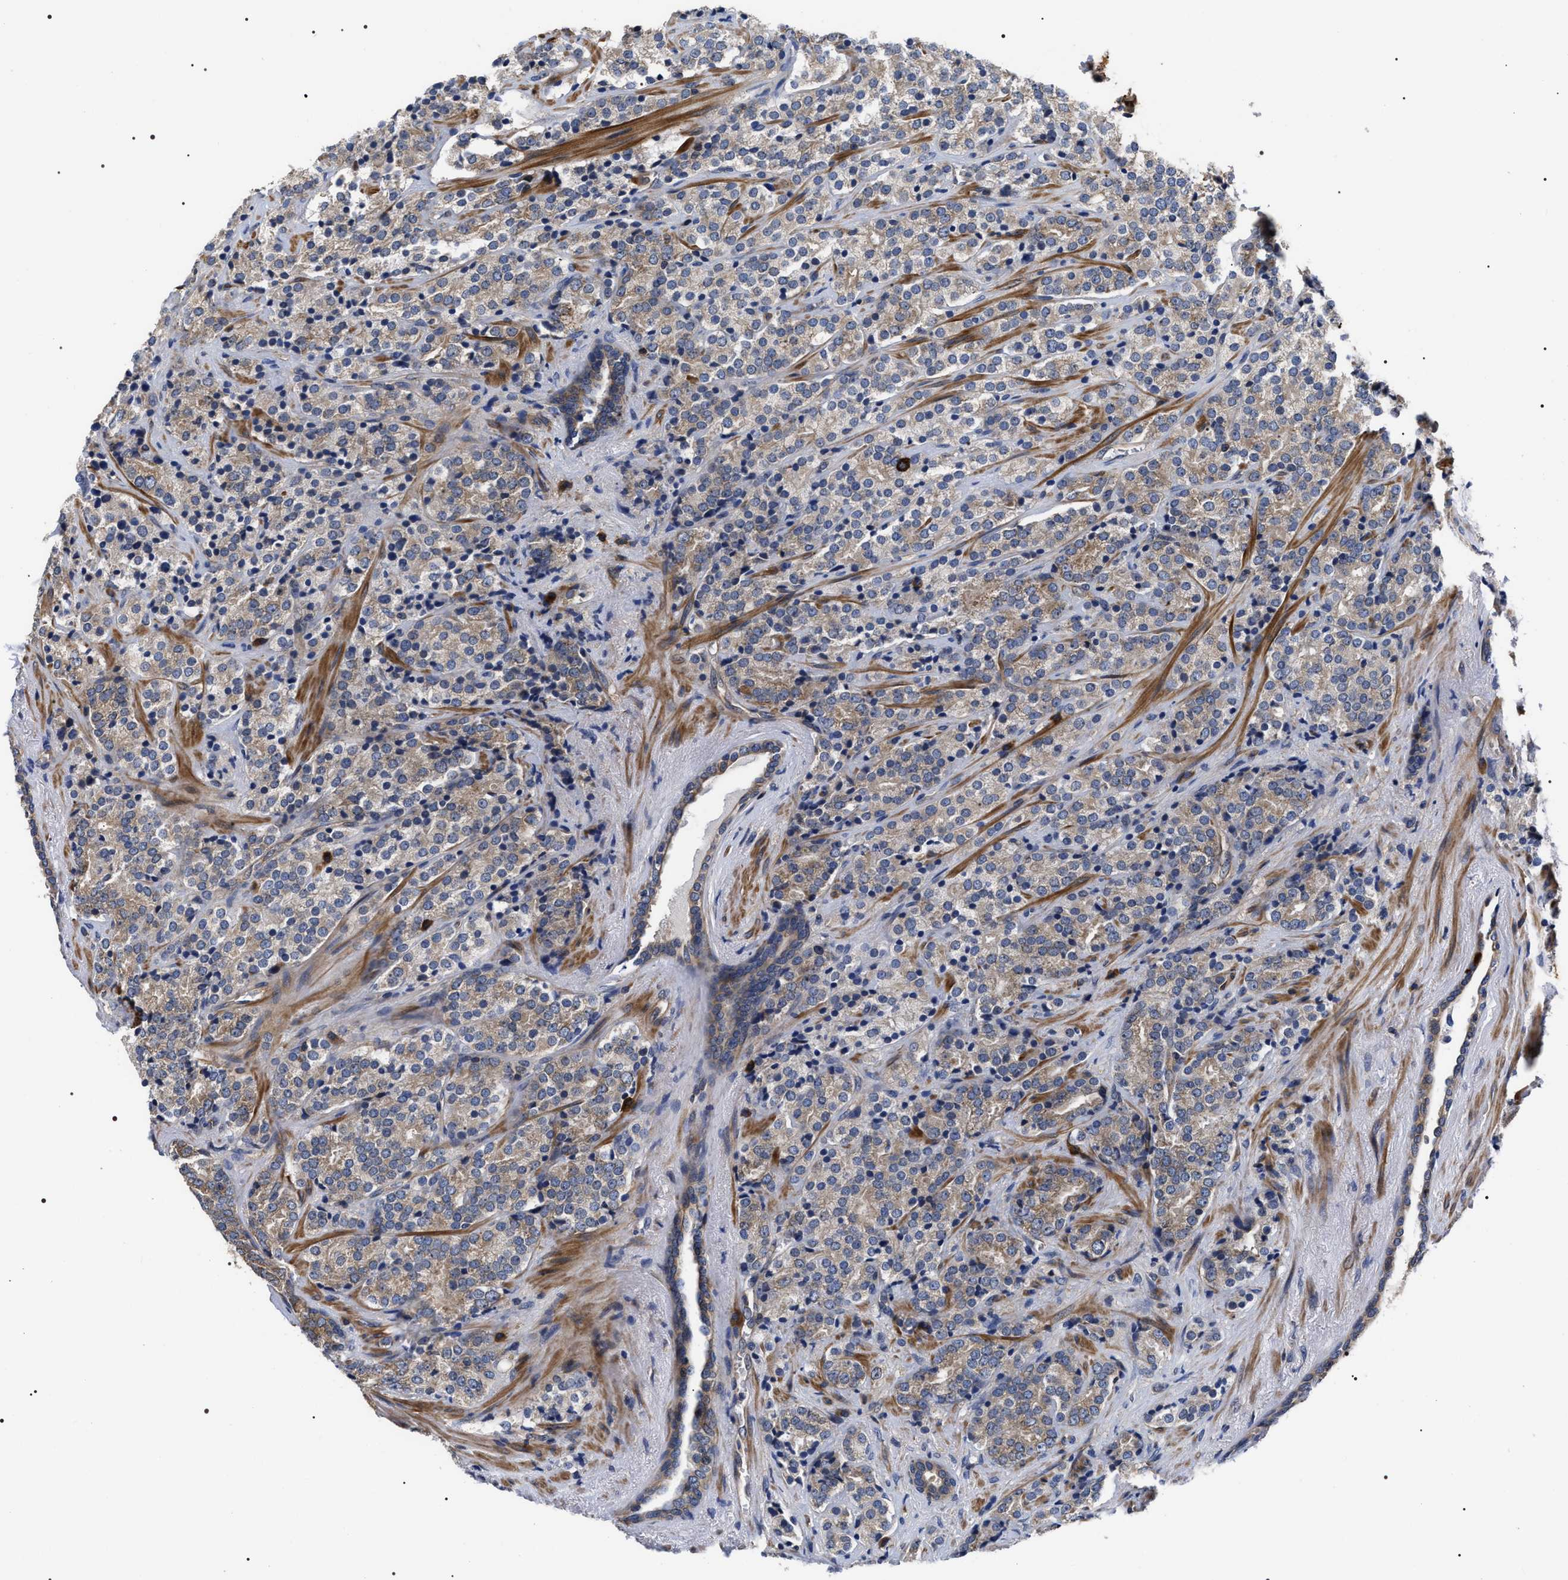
{"staining": {"intensity": "moderate", "quantity": "25%-75%", "location": "cytoplasmic/membranous"}, "tissue": "prostate cancer", "cell_type": "Tumor cells", "image_type": "cancer", "snomed": [{"axis": "morphology", "description": "Adenocarcinoma, High grade"}, {"axis": "topography", "description": "Prostate"}], "caption": "A micrograph showing moderate cytoplasmic/membranous expression in about 25%-75% of tumor cells in prostate cancer (high-grade adenocarcinoma), as visualized by brown immunohistochemical staining.", "gene": "MIS18A", "patient": {"sex": "male", "age": 71}}